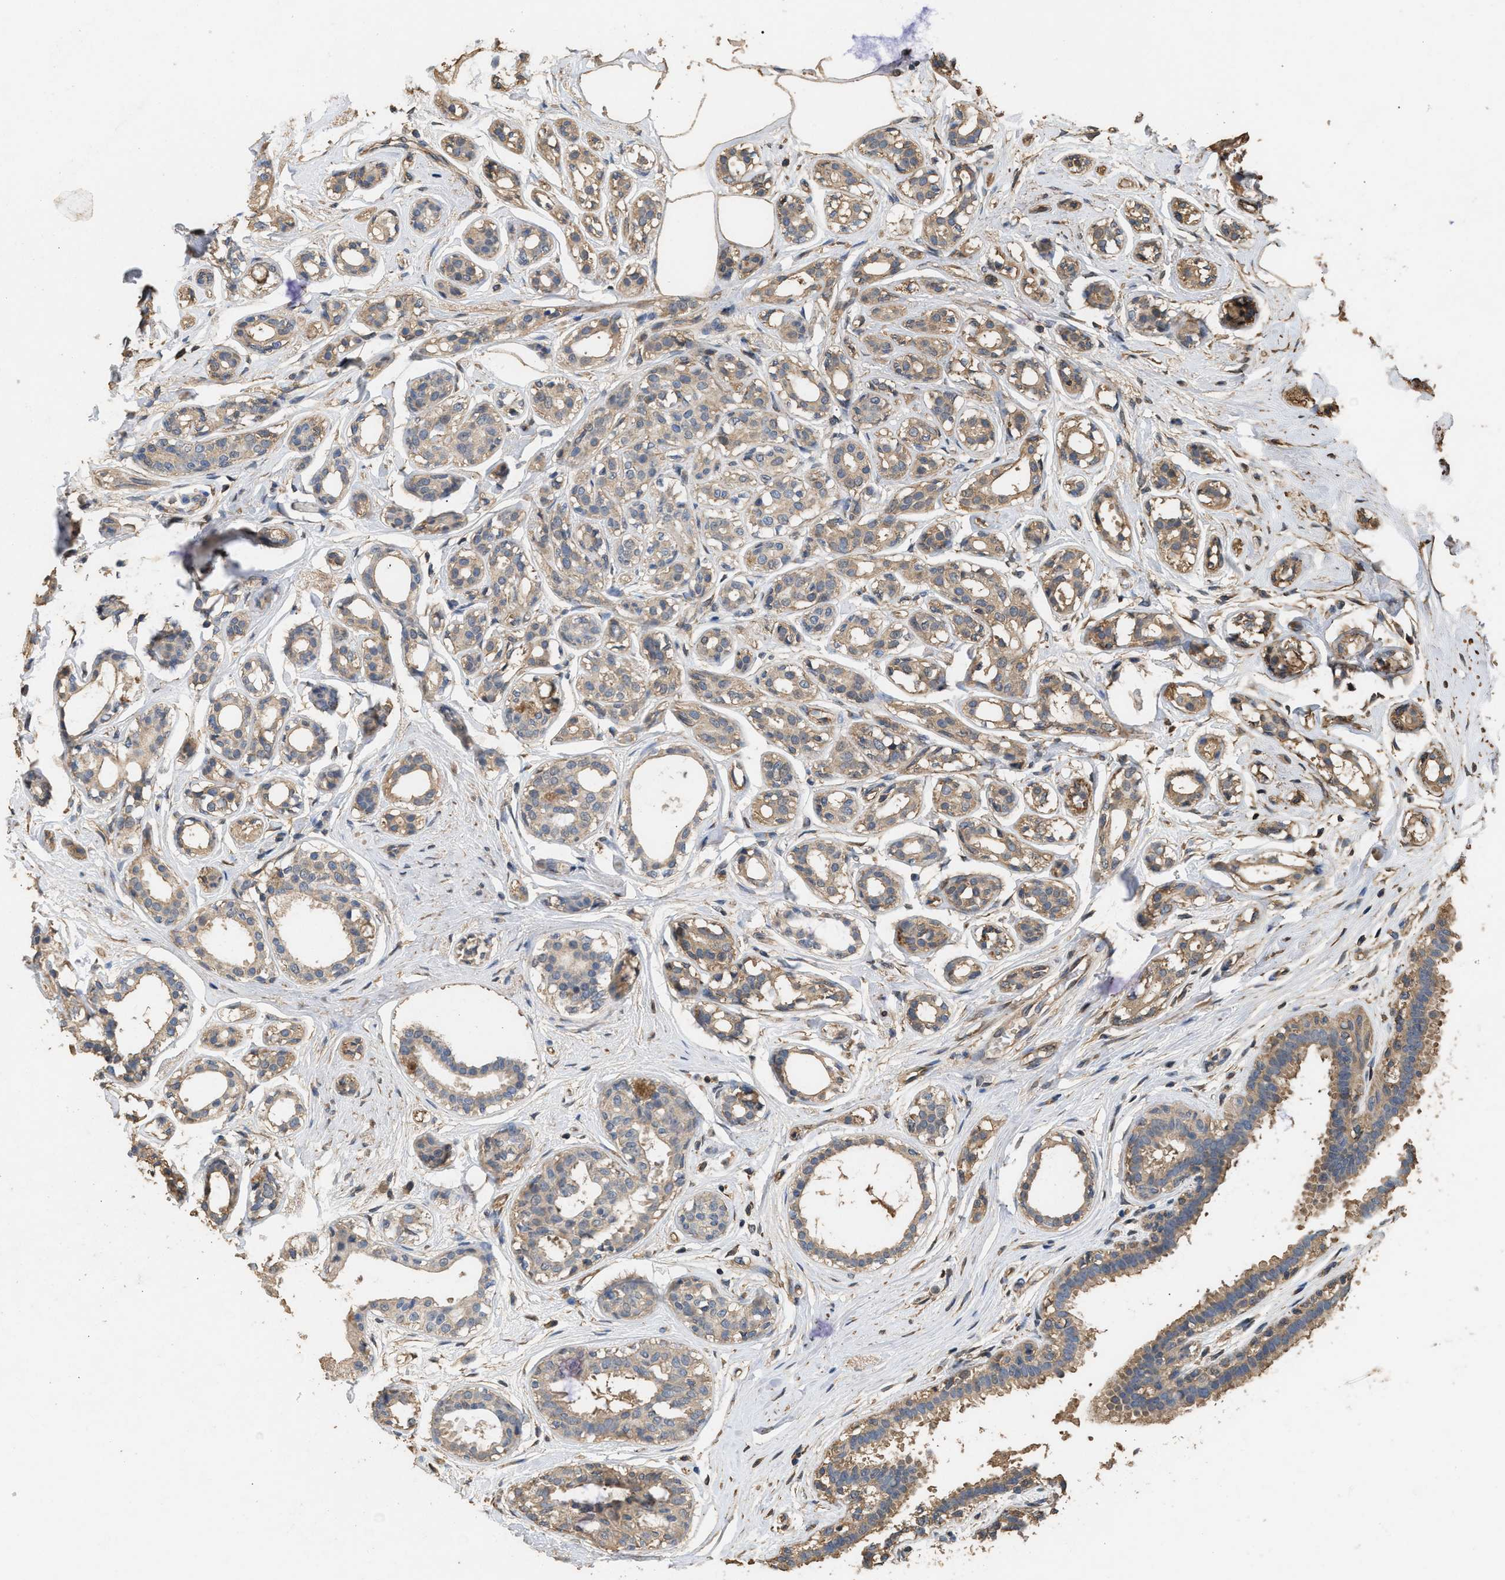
{"staining": {"intensity": "moderate", "quantity": ">75%", "location": "cytoplasmic/membranous"}, "tissue": "breast cancer", "cell_type": "Tumor cells", "image_type": "cancer", "snomed": [{"axis": "morphology", "description": "Duct carcinoma"}, {"axis": "topography", "description": "Breast"}], "caption": "Tumor cells reveal medium levels of moderate cytoplasmic/membranous expression in approximately >75% of cells in human breast cancer (invasive ductal carcinoma).", "gene": "HTRA3", "patient": {"sex": "female", "age": 55}}